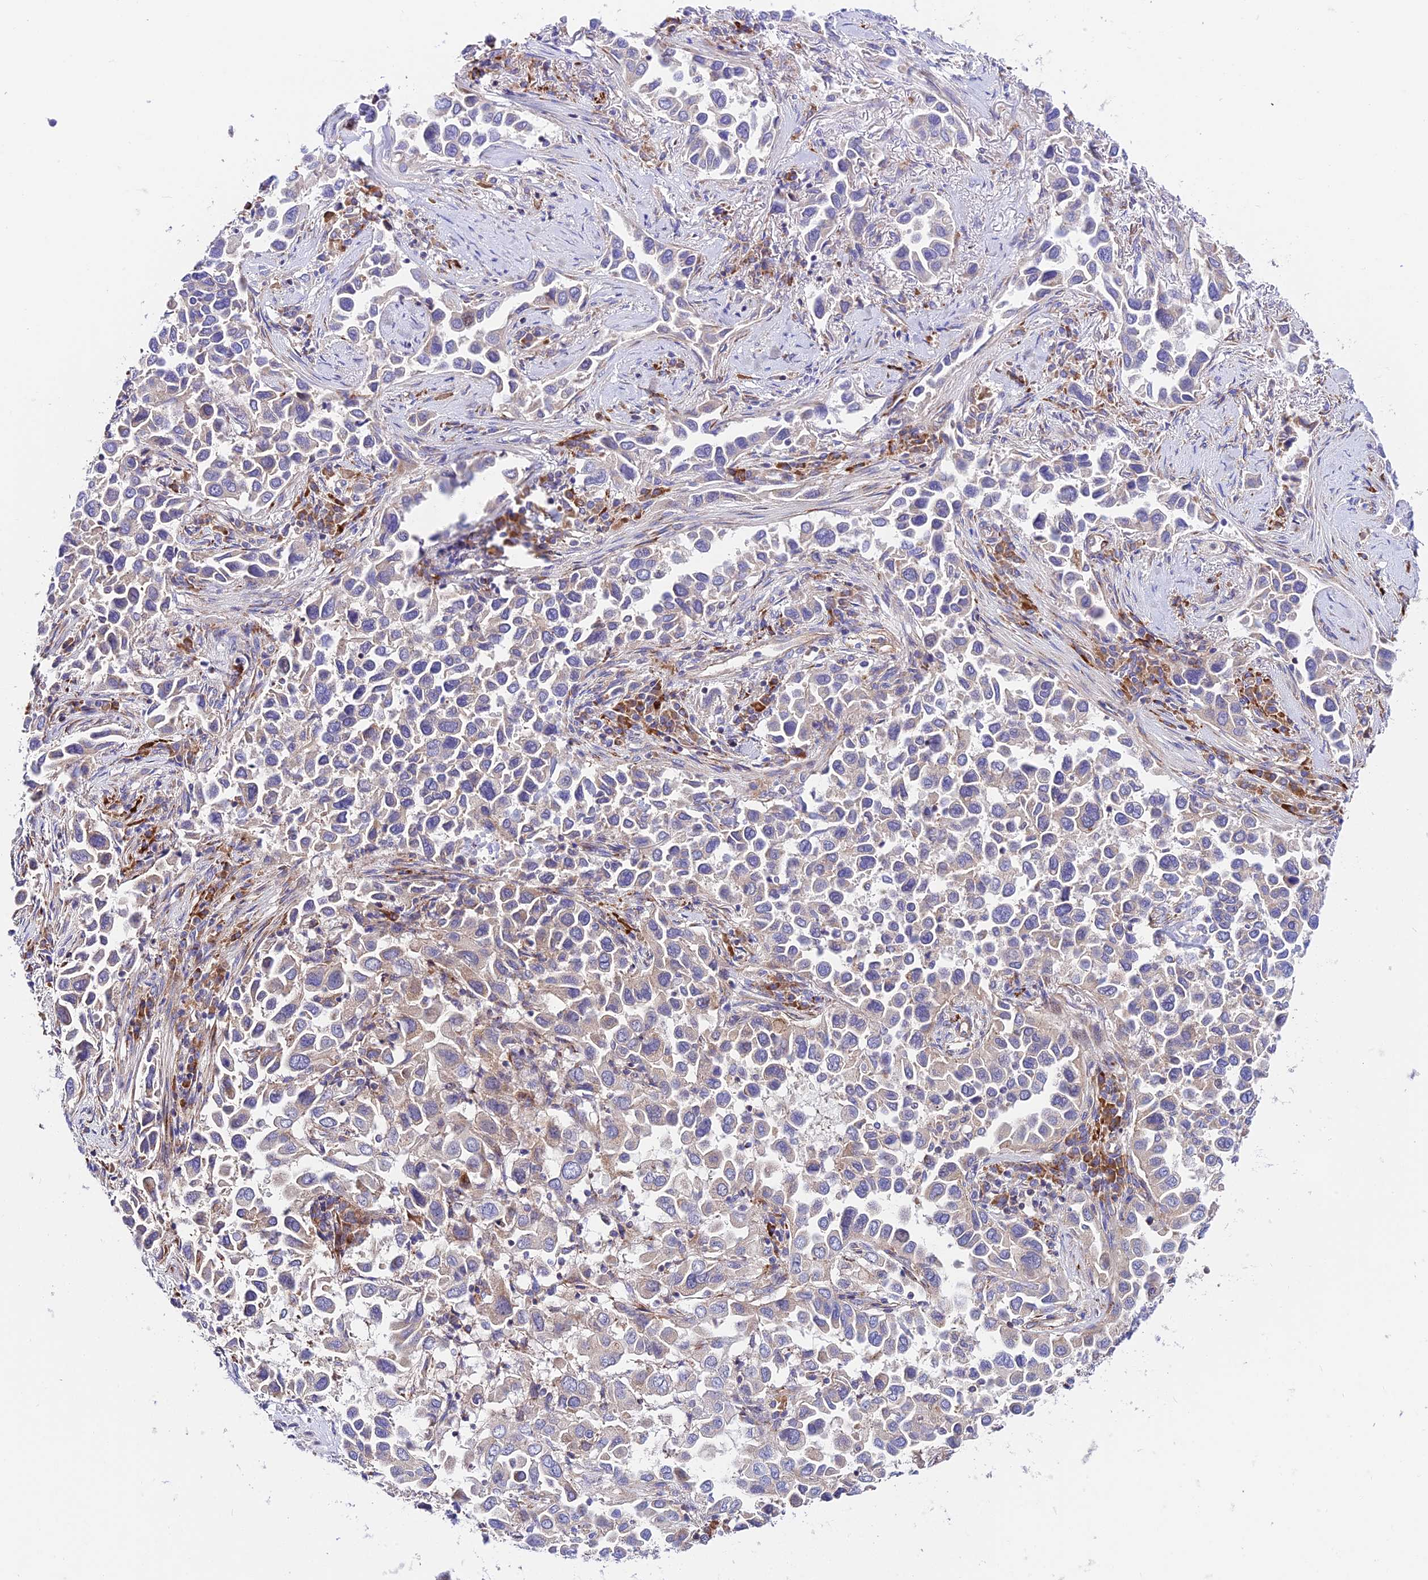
{"staining": {"intensity": "weak", "quantity": "<25%", "location": "cytoplasmic/membranous"}, "tissue": "lung cancer", "cell_type": "Tumor cells", "image_type": "cancer", "snomed": [{"axis": "morphology", "description": "Adenocarcinoma, NOS"}, {"axis": "topography", "description": "Lung"}], "caption": "Lung cancer stained for a protein using IHC demonstrates no staining tumor cells.", "gene": "VPS13C", "patient": {"sex": "female", "age": 76}}